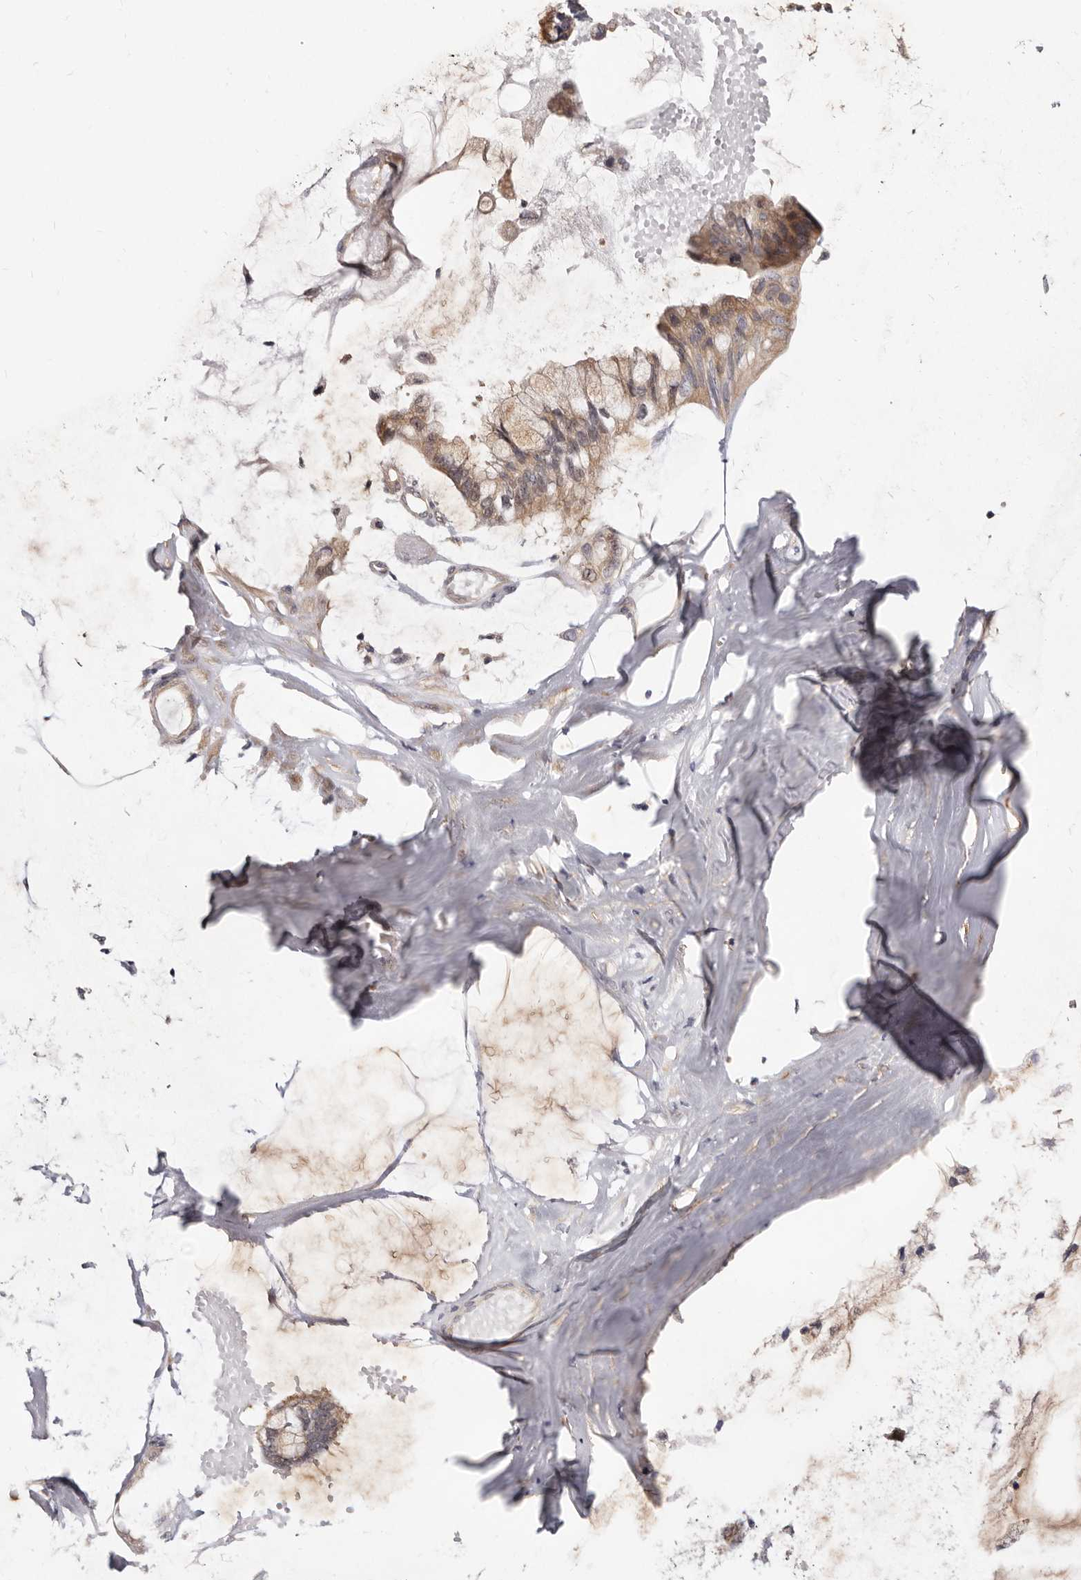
{"staining": {"intensity": "weak", "quantity": ">75%", "location": "cytoplasmic/membranous"}, "tissue": "ovarian cancer", "cell_type": "Tumor cells", "image_type": "cancer", "snomed": [{"axis": "morphology", "description": "Cystadenocarcinoma, mucinous, NOS"}, {"axis": "topography", "description": "Ovary"}], "caption": "The micrograph exhibits immunohistochemical staining of ovarian cancer. There is weak cytoplasmic/membranous staining is present in approximately >75% of tumor cells.", "gene": "GPATCH4", "patient": {"sex": "female", "age": 39}}